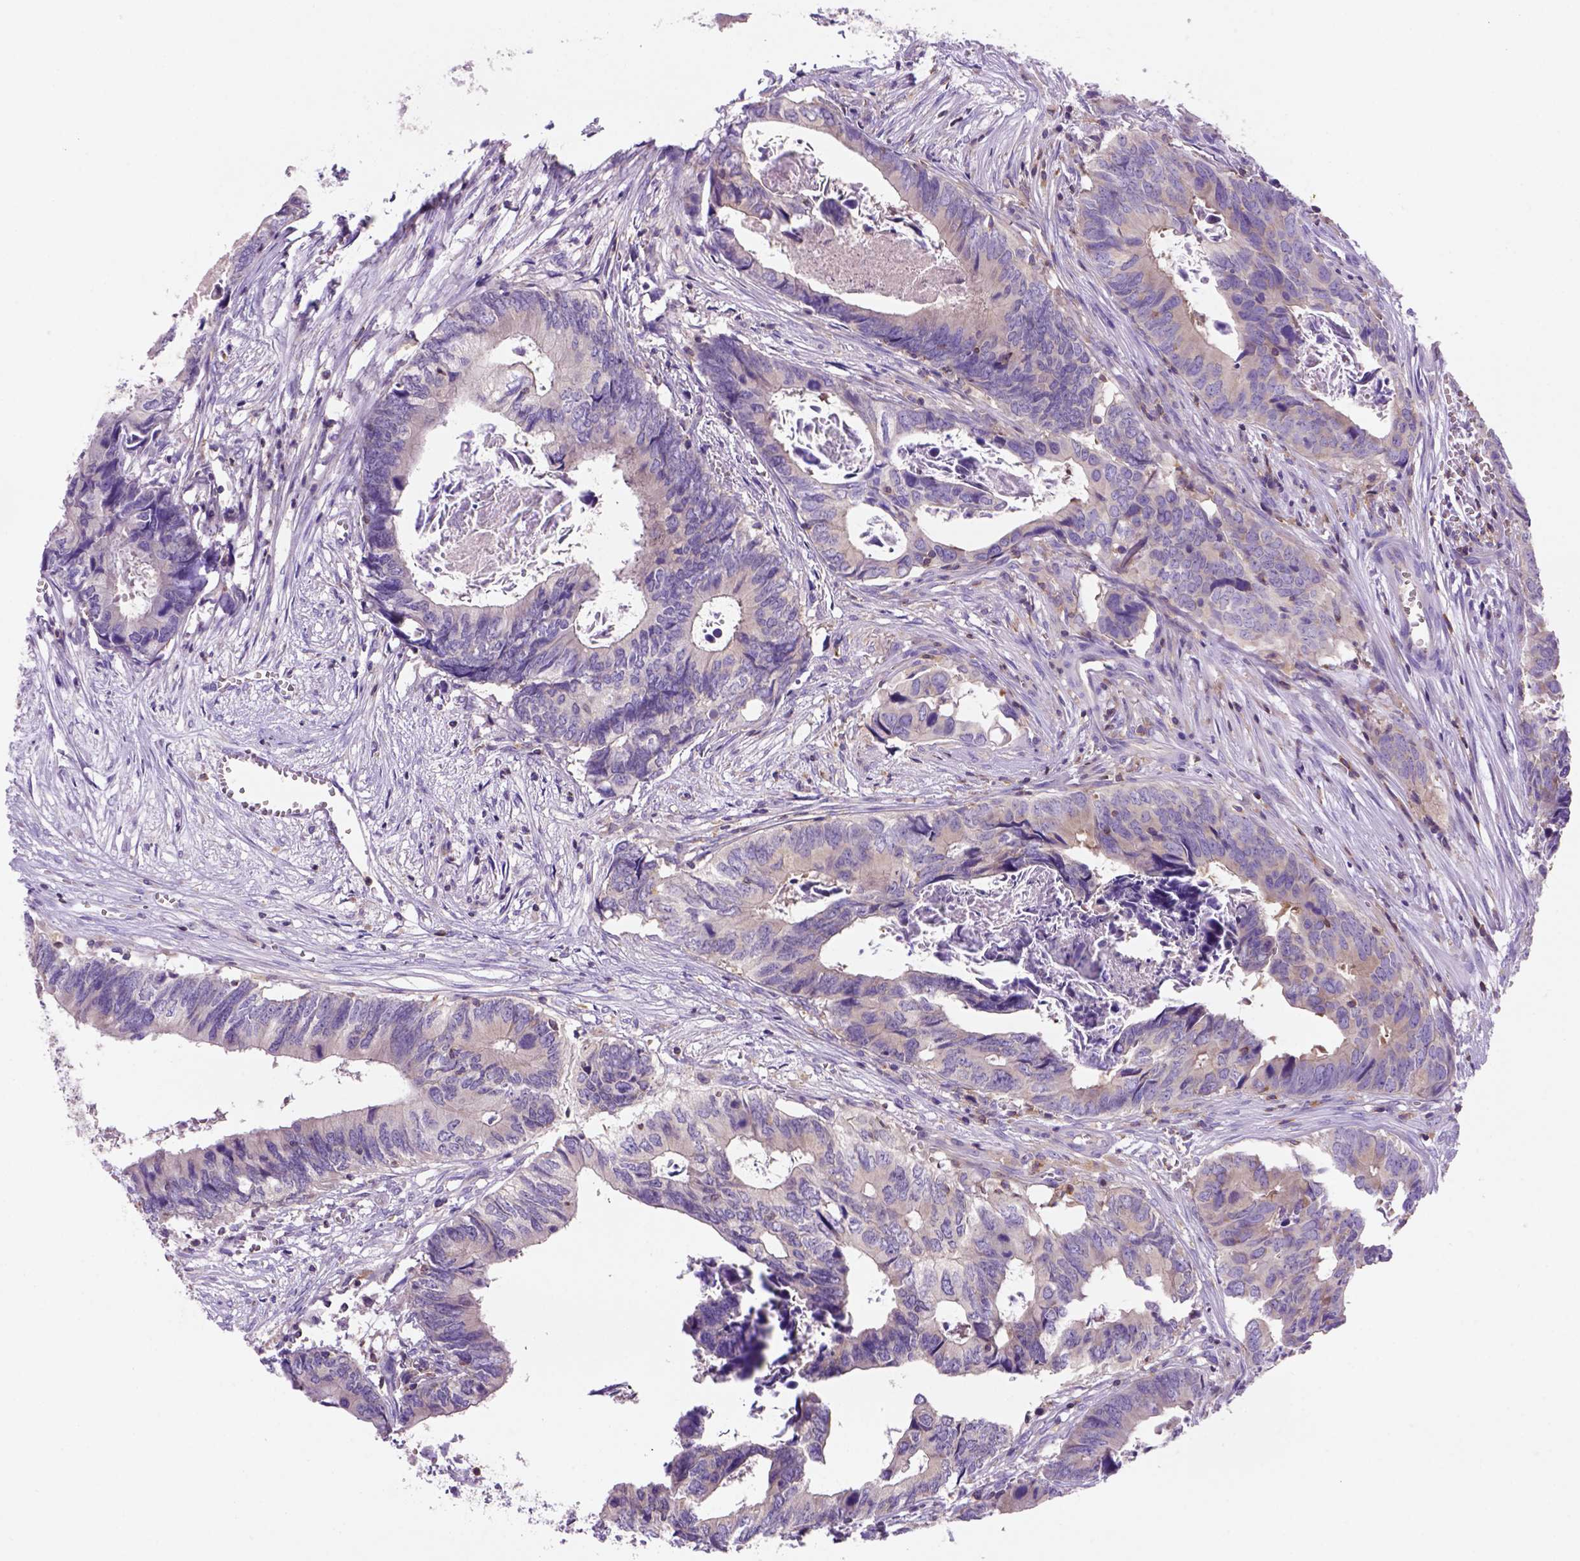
{"staining": {"intensity": "moderate", "quantity": "25%-75%", "location": "cytoplasmic/membranous"}, "tissue": "colorectal cancer", "cell_type": "Tumor cells", "image_type": "cancer", "snomed": [{"axis": "morphology", "description": "Adenocarcinoma, NOS"}, {"axis": "topography", "description": "Colon"}], "caption": "An immunohistochemistry (IHC) image of tumor tissue is shown. Protein staining in brown highlights moderate cytoplasmic/membranous positivity in colorectal adenocarcinoma within tumor cells.", "gene": "INPP5D", "patient": {"sex": "female", "age": 82}}